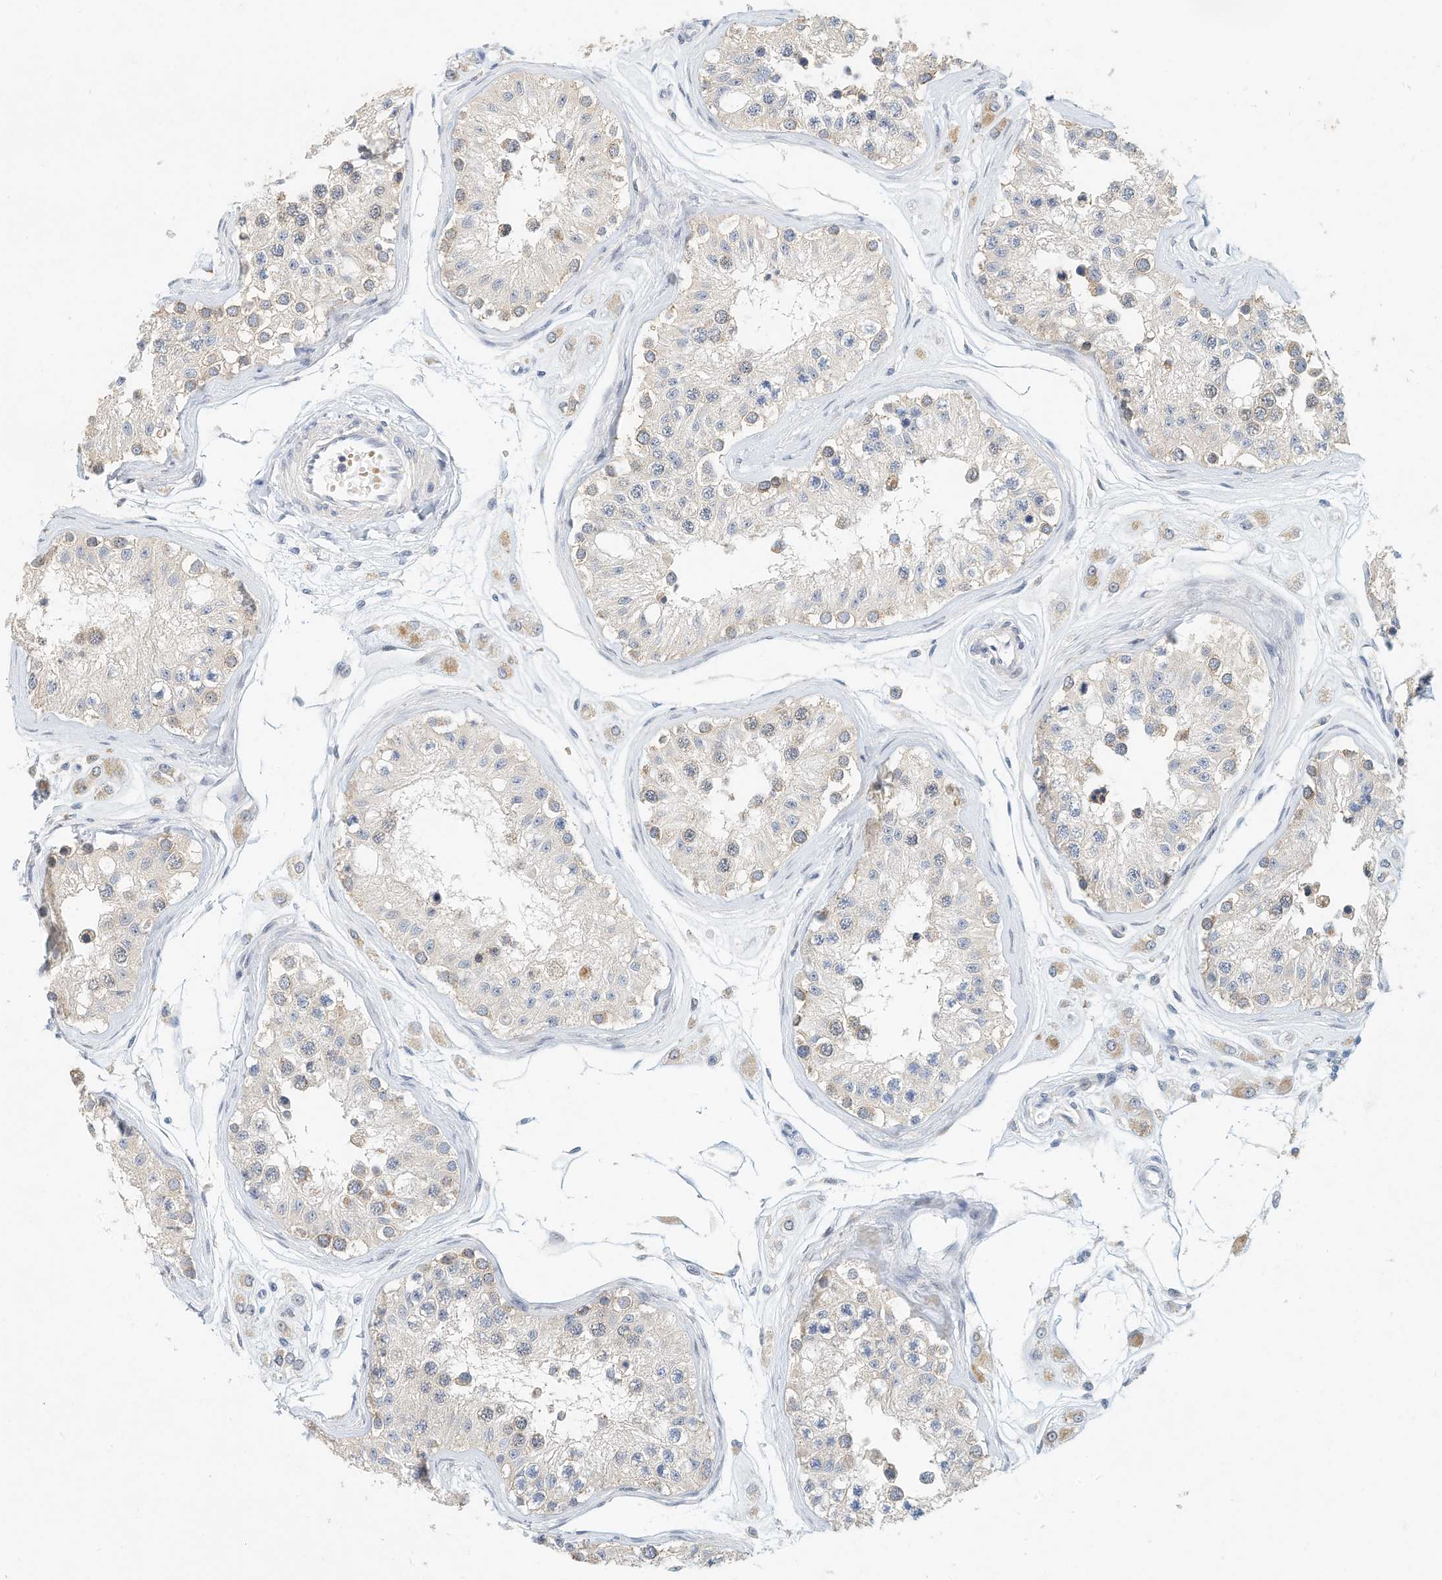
{"staining": {"intensity": "weak", "quantity": "<25%", "location": "cytoplasmic/membranous"}, "tissue": "testis", "cell_type": "Cells in seminiferous ducts", "image_type": "normal", "snomed": [{"axis": "morphology", "description": "Normal tissue, NOS"}, {"axis": "morphology", "description": "Adenocarcinoma, metastatic, NOS"}, {"axis": "topography", "description": "Testis"}], "caption": "DAB (3,3'-diaminobenzidine) immunohistochemical staining of normal testis exhibits no significant staining in cells in seminiferous ducts. (Brightfield microscopy of DAB immunohistochemistry at high magnification).", "gene": "MICAL1", "patient": {"sex": "male", "age": 26}}